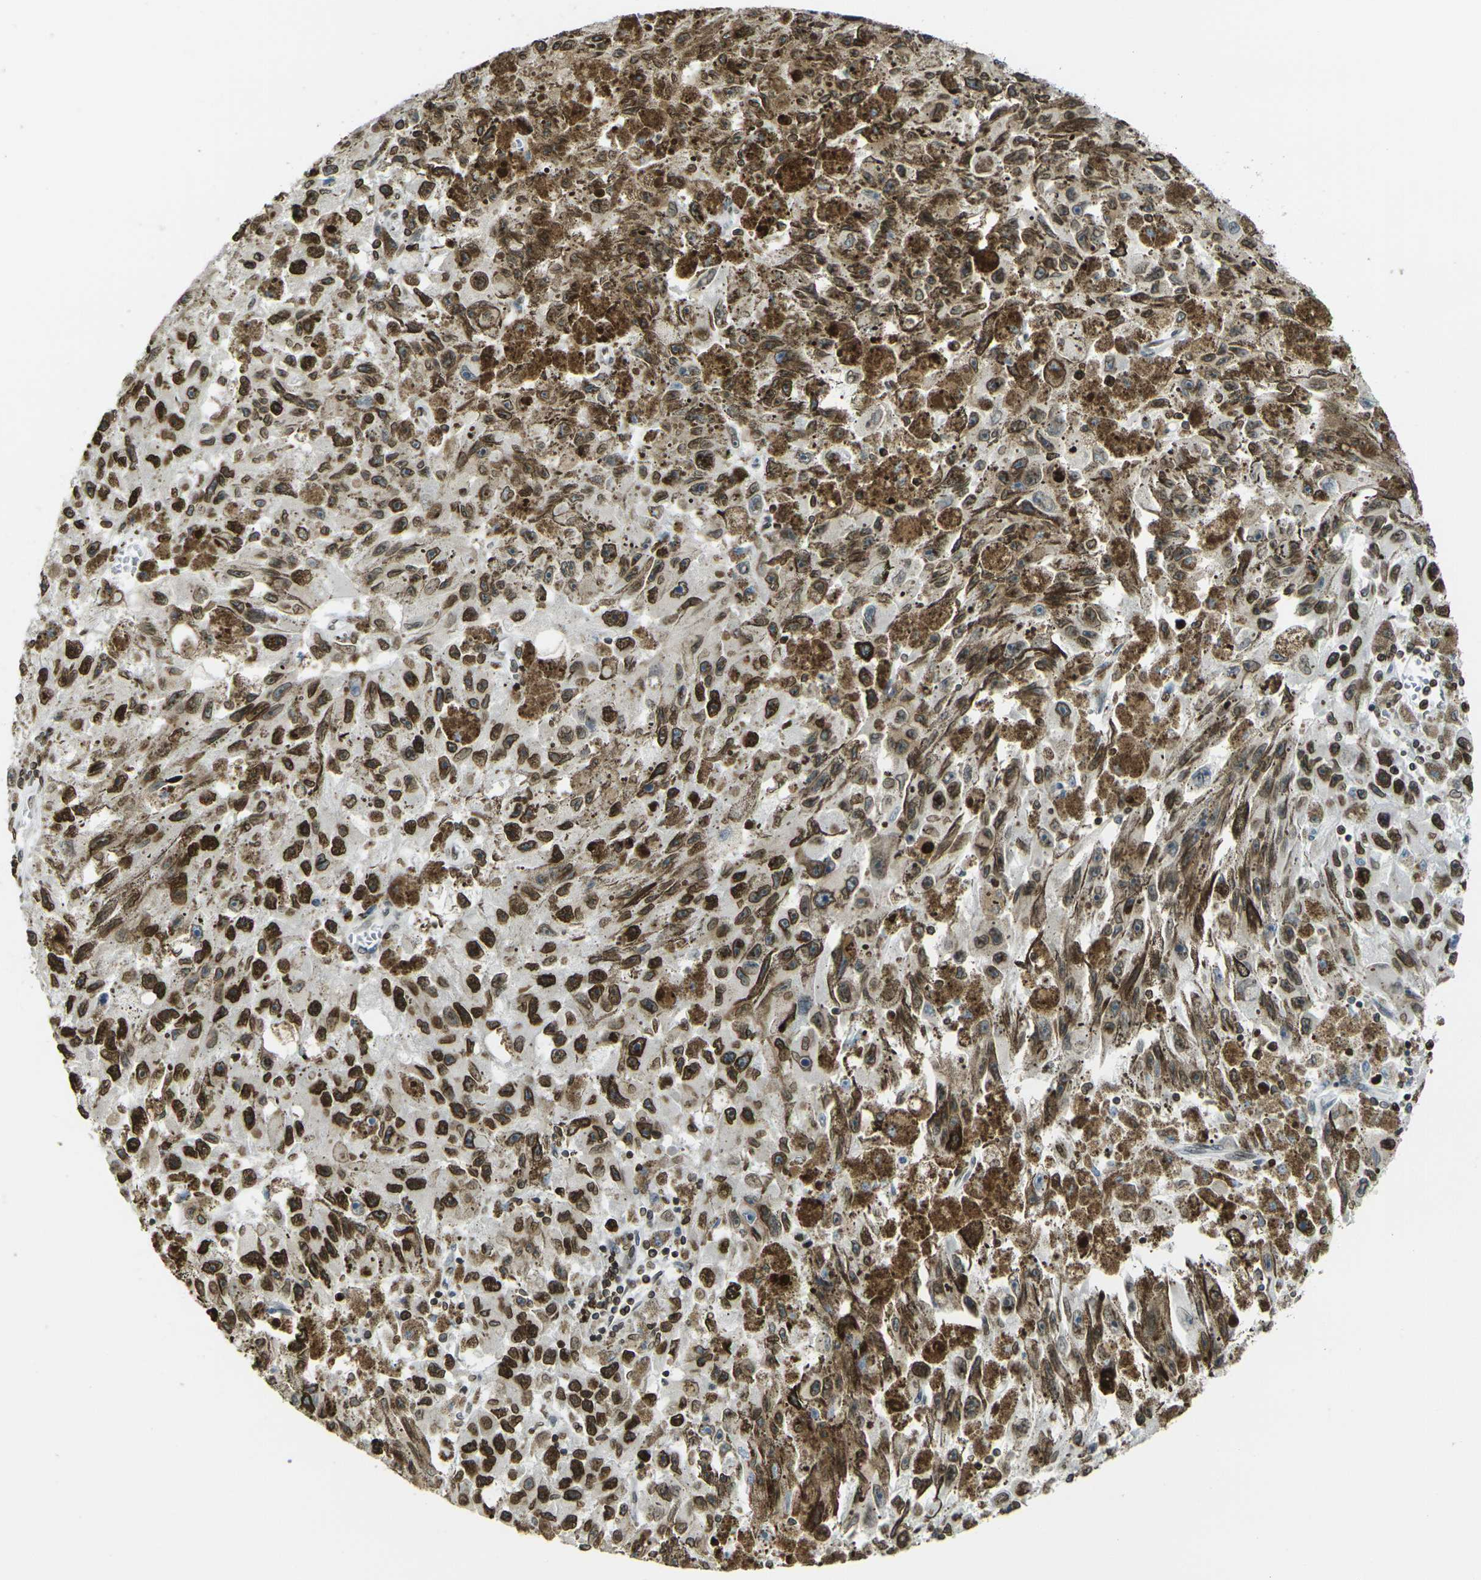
{"staining": {"intensity": "strong", "quantity": ">75%", "location": "cytoplasmic/membranous,nuclear"}, "tissue": "melanoma", "cell_type": "Tumor cells", "image_type": "cancer", "snomed": [{"axis": "morphology", "description": "Malignant melanoma in situ"}, {"axis": "morphology", "description": "Malignant melanoma, NOS"}, {"axis": "topography", "description": "Skin"}], "caption": "A high-resolution photomicrograph shows immunohistochemistry (IHC) staining of malignant melanoma in situ, which displays strong cytoplasmic/membranous and nuclear positivity in about >75% of tumor cells.", "gene": "BRDT", "patient": {"sex": "female", "age": 88}}